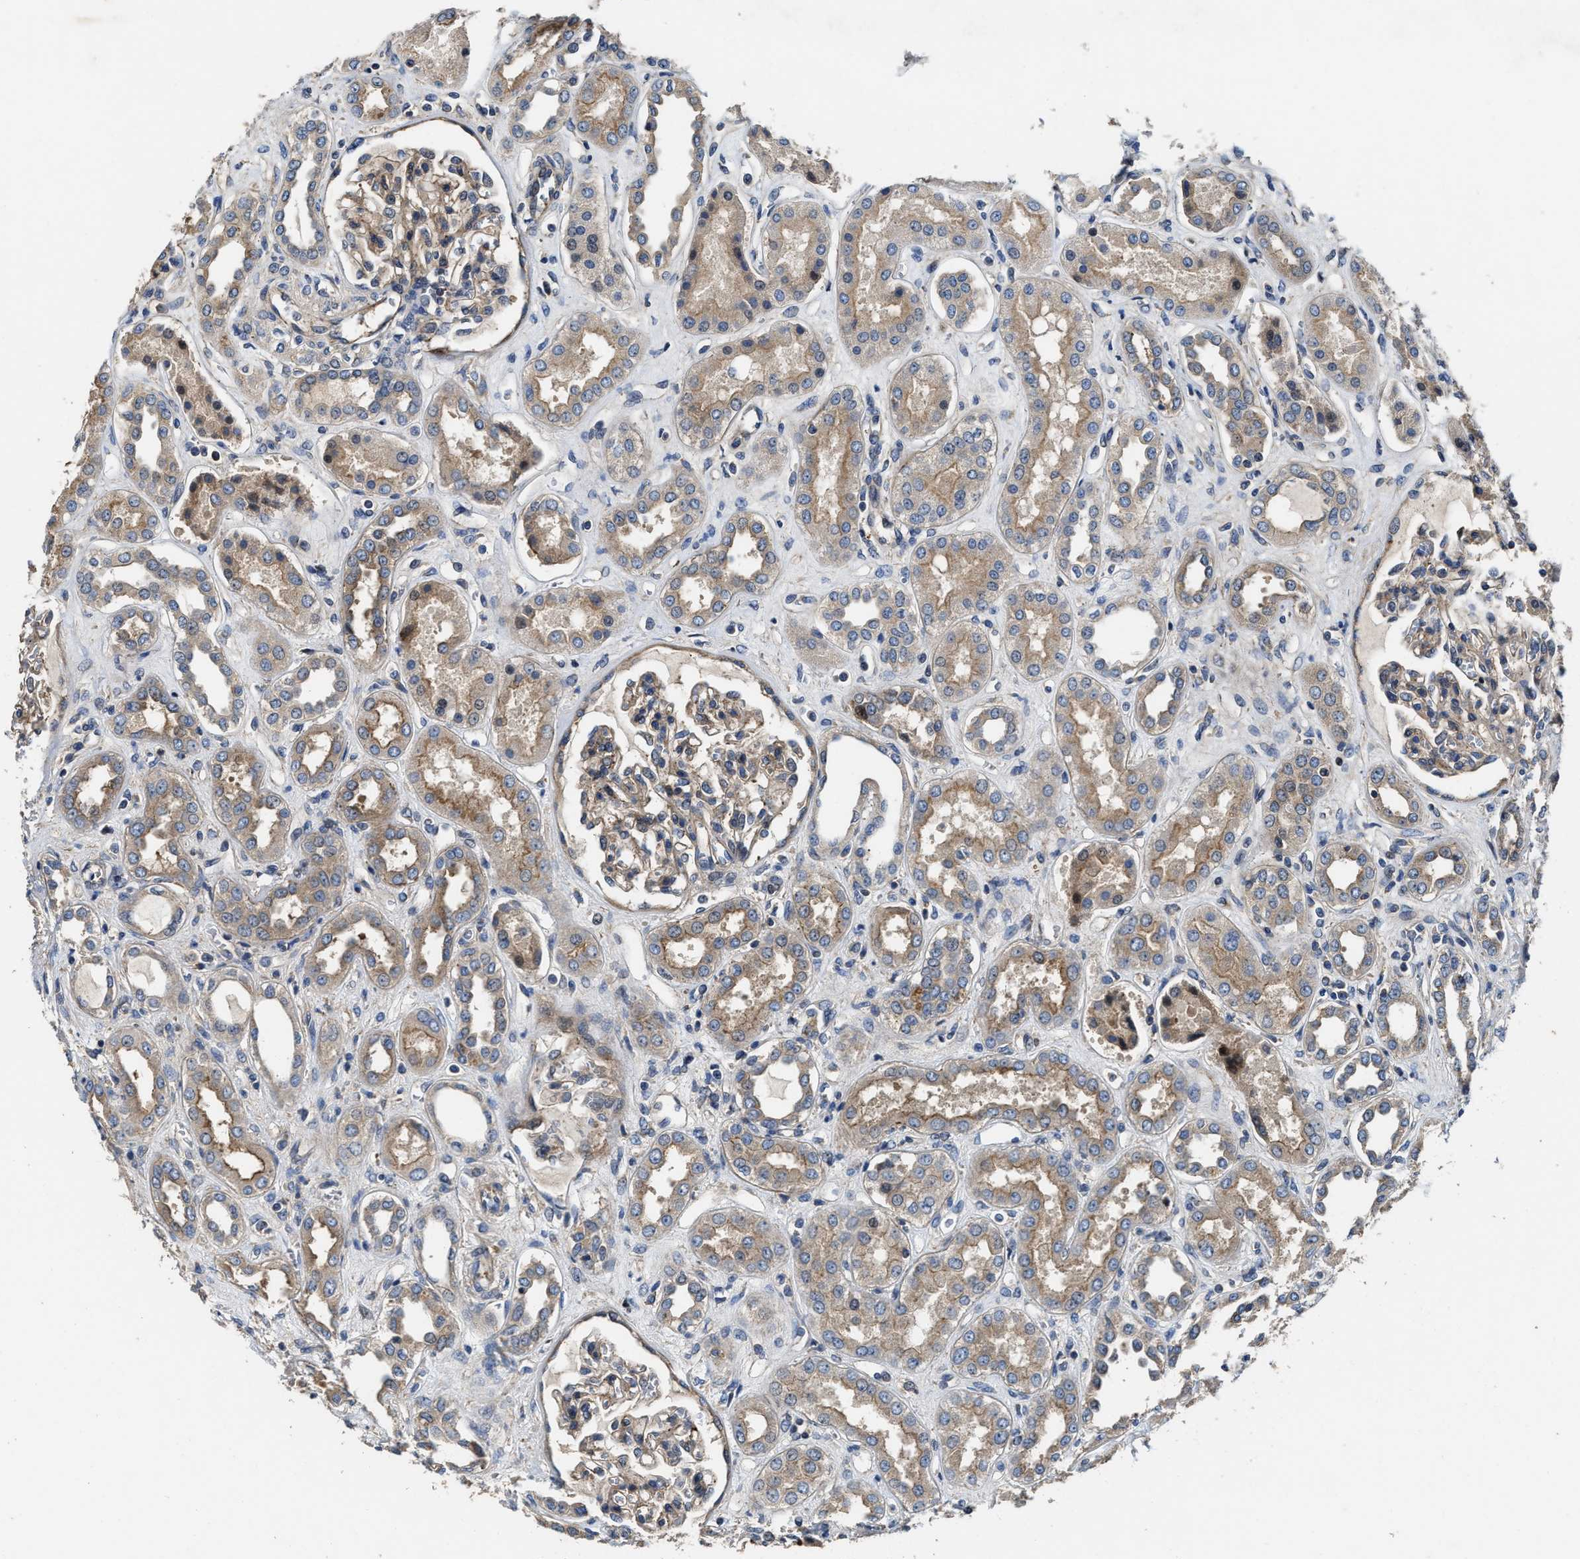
{"staining": {"intensity": "moderate", "quantity": ">75%", "location": "cytoplasmic/membranous"}, "tissue": "kidney", "cell_type": "Cells in glomeruli", "image_type": "normal", "snomed": [{"axis": "morphology", "description": "Normal tissue, NOS"}, {"axis": "topography", "description": "Kidney"}], "caption": "Kidney stained with IHC reveals moderate cytoplasmic/membranous expression in approximately >75% of cells in glomeruli.", "gene": "PTAR1", "patient": {"sex": "male", "age": 59}}